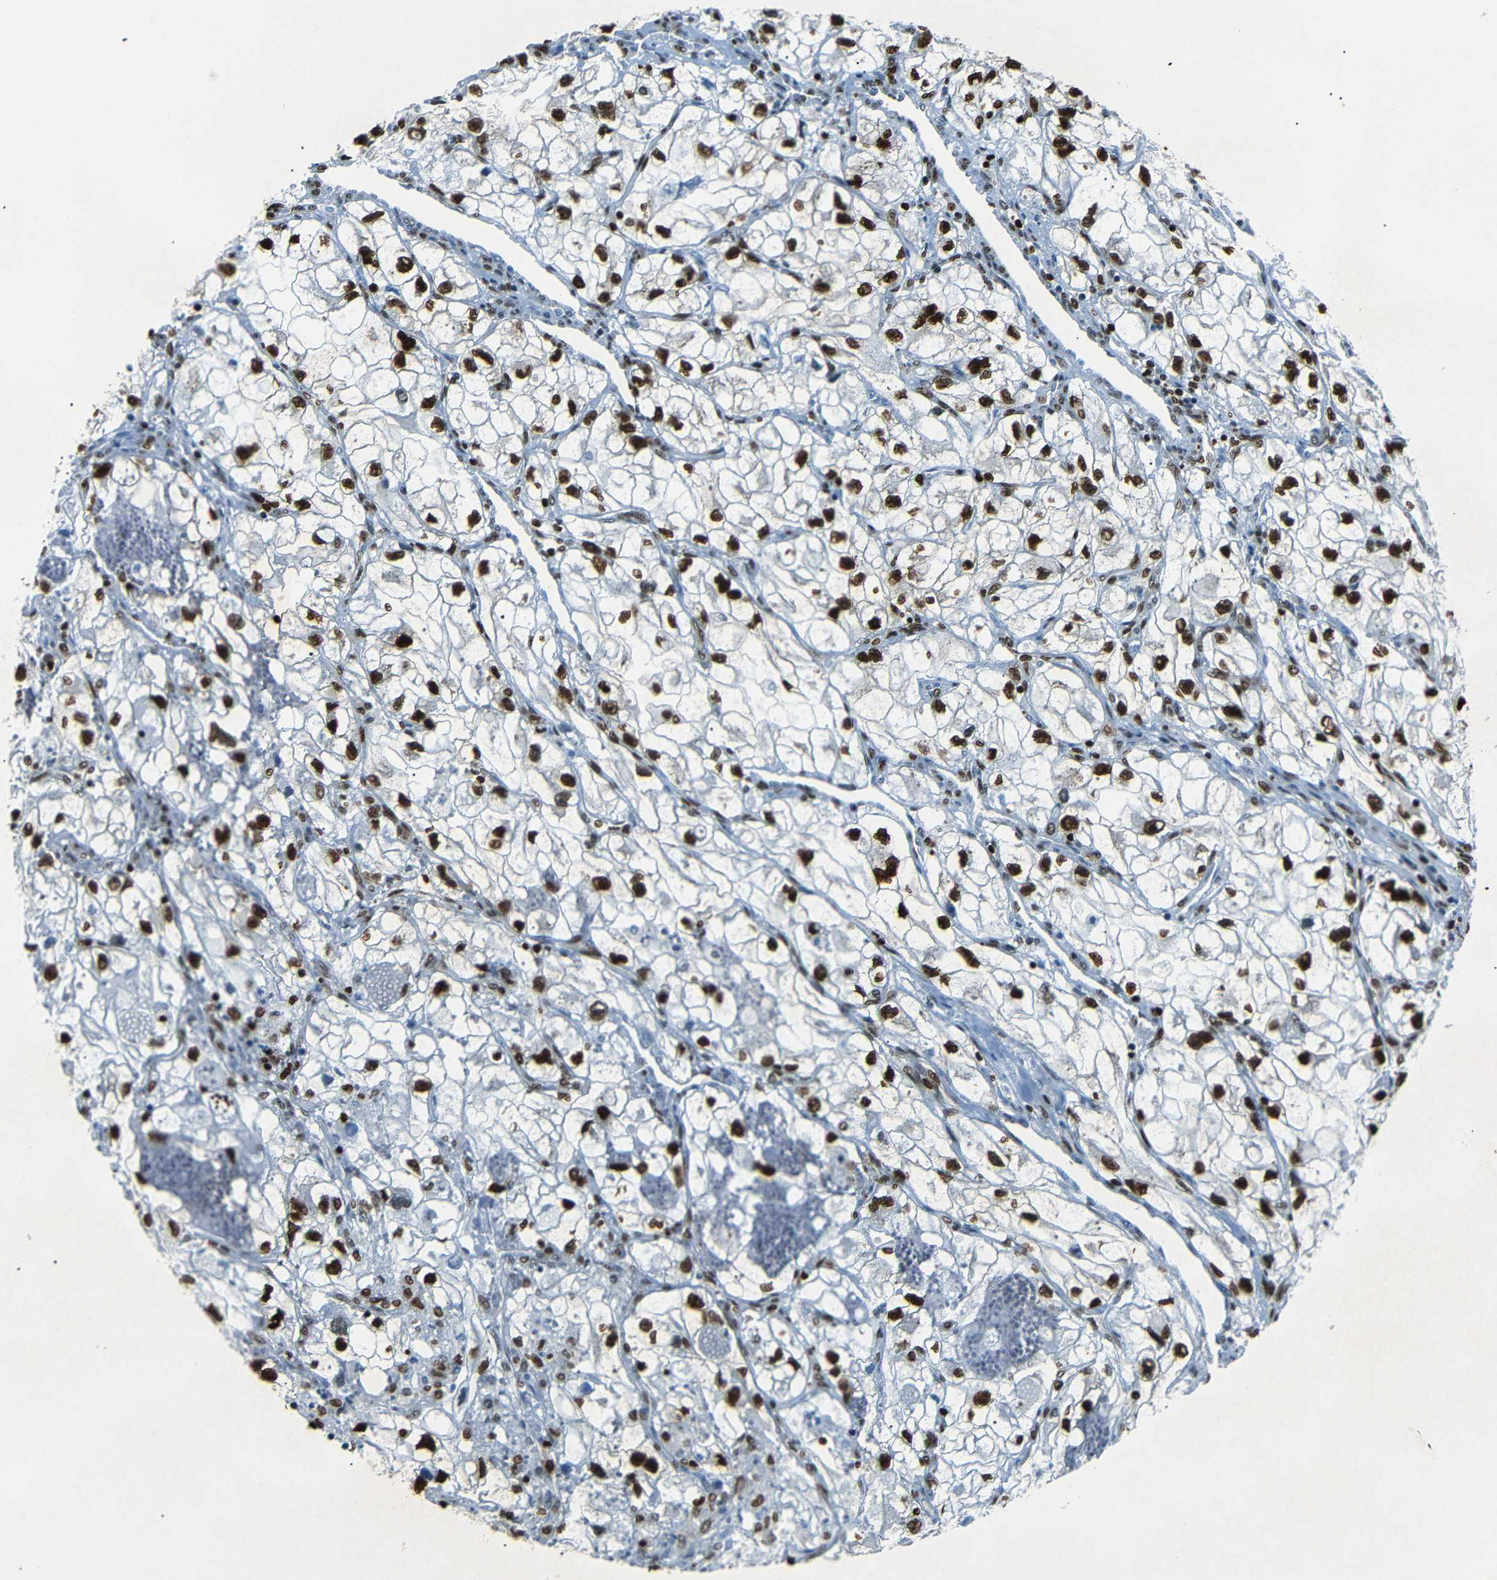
{"staining": {"intensity": "strong", "quantity": ">75%", "location": "nuclear"}, "tissue": "renal cancer", "cell_type": "Tumor cells", "image_type": "cancer", "snomed": [{"axis": "morphology", "description": "Adenocarcinoma, NOS"}, {"axis": "topography", "description": "Kidney"}], "caption": "Immunohistochemistry (IHC) staining of renal adenocarcinoma, which shows high levels of strong nuclear staining in approximately >75% of tumor cells indicating strong nuclear protein expression. The staining was performed using DAB (brown) for protein detection and nuclei were counterstained in hematoxylin (blue).", "gene": "HMGN1", "patient": {"sex": "female", "age": 70}}